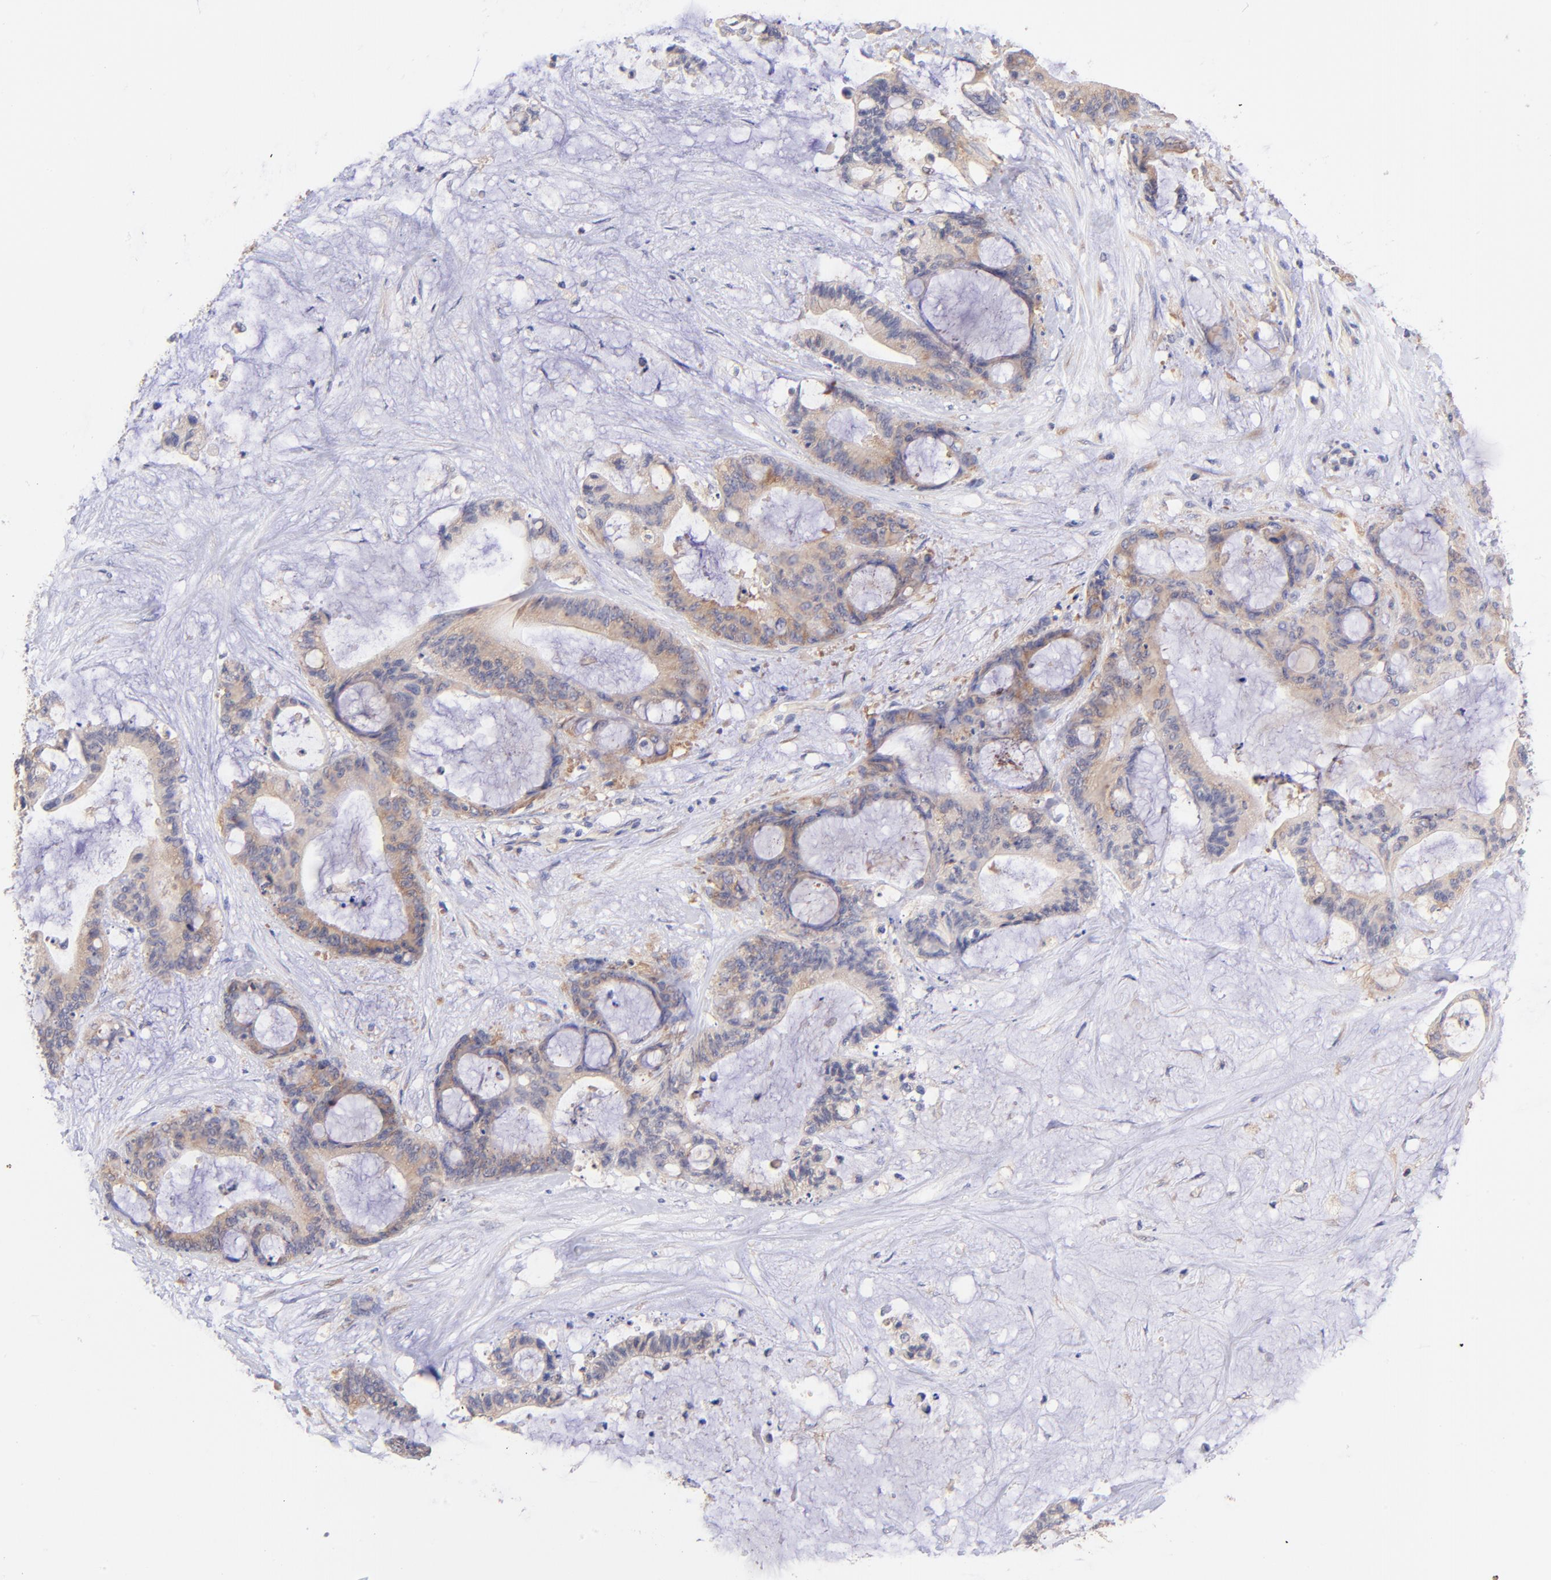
{"staining": {"intensity": "moderate", "quantity": ">75%", "location": "cytoplasmic/membranous"}, "tissue": "liver cancer", "cell_type": "Tumor cells", "image_type": "cancer", "snomed": [{"axis": "morphology", "description": "Cholangiocarcinoma"}, {"axis": "topography", "description": "Liver"}], "caption": "Immunohistochemical staining of cholangiocarcinoma (liver) demonstrates medium levels of moderate cytoplasmic/membranous protein positivity in about >75% of tumor cells.", "gene": "RPL11", "patient": {"sex": "female", "age": 73}}